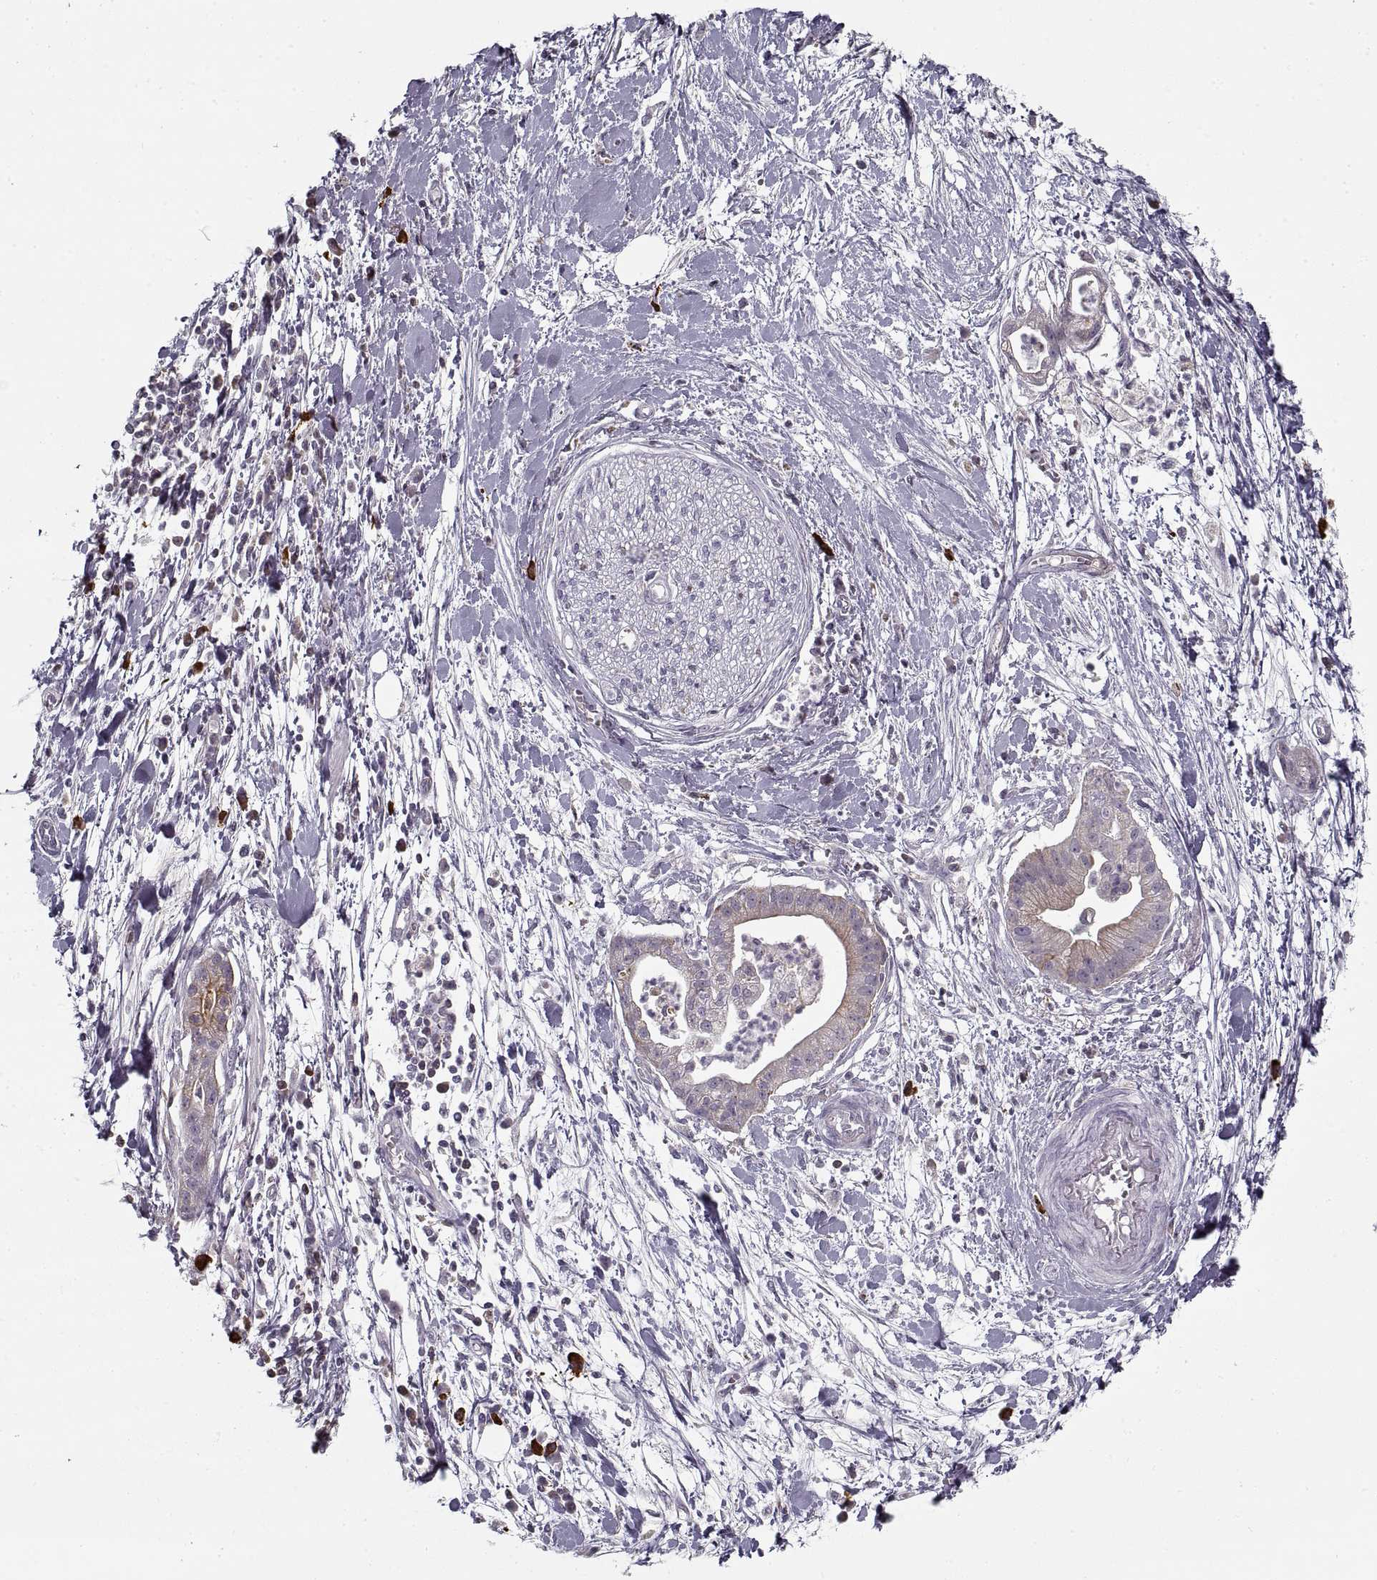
{"staining": {"intensity": "weak", "quantity": "<25%", "location": "cytoplasmic/membranous"}, "tissue": "pancreatic cancer", "cell_type": "Tumor cells", "image_type": "cancer", "snomed": [{"axis": "morphology", "description": "Normal tissue, NOS"}, {"axis": "morphology", "description": "Adenocarcinoma, NOS"}, {"axis": "topography", "description": "Lymph node"}, {"axis": "topography", "description": "Pancreas"}], "caption": "Pancreatic adenocarcinoma stained for a protein using immunohistochemistry displays no expression tumor cells.", "gene": "GAD2", "patient": {"sex": "female", "age": 58}}